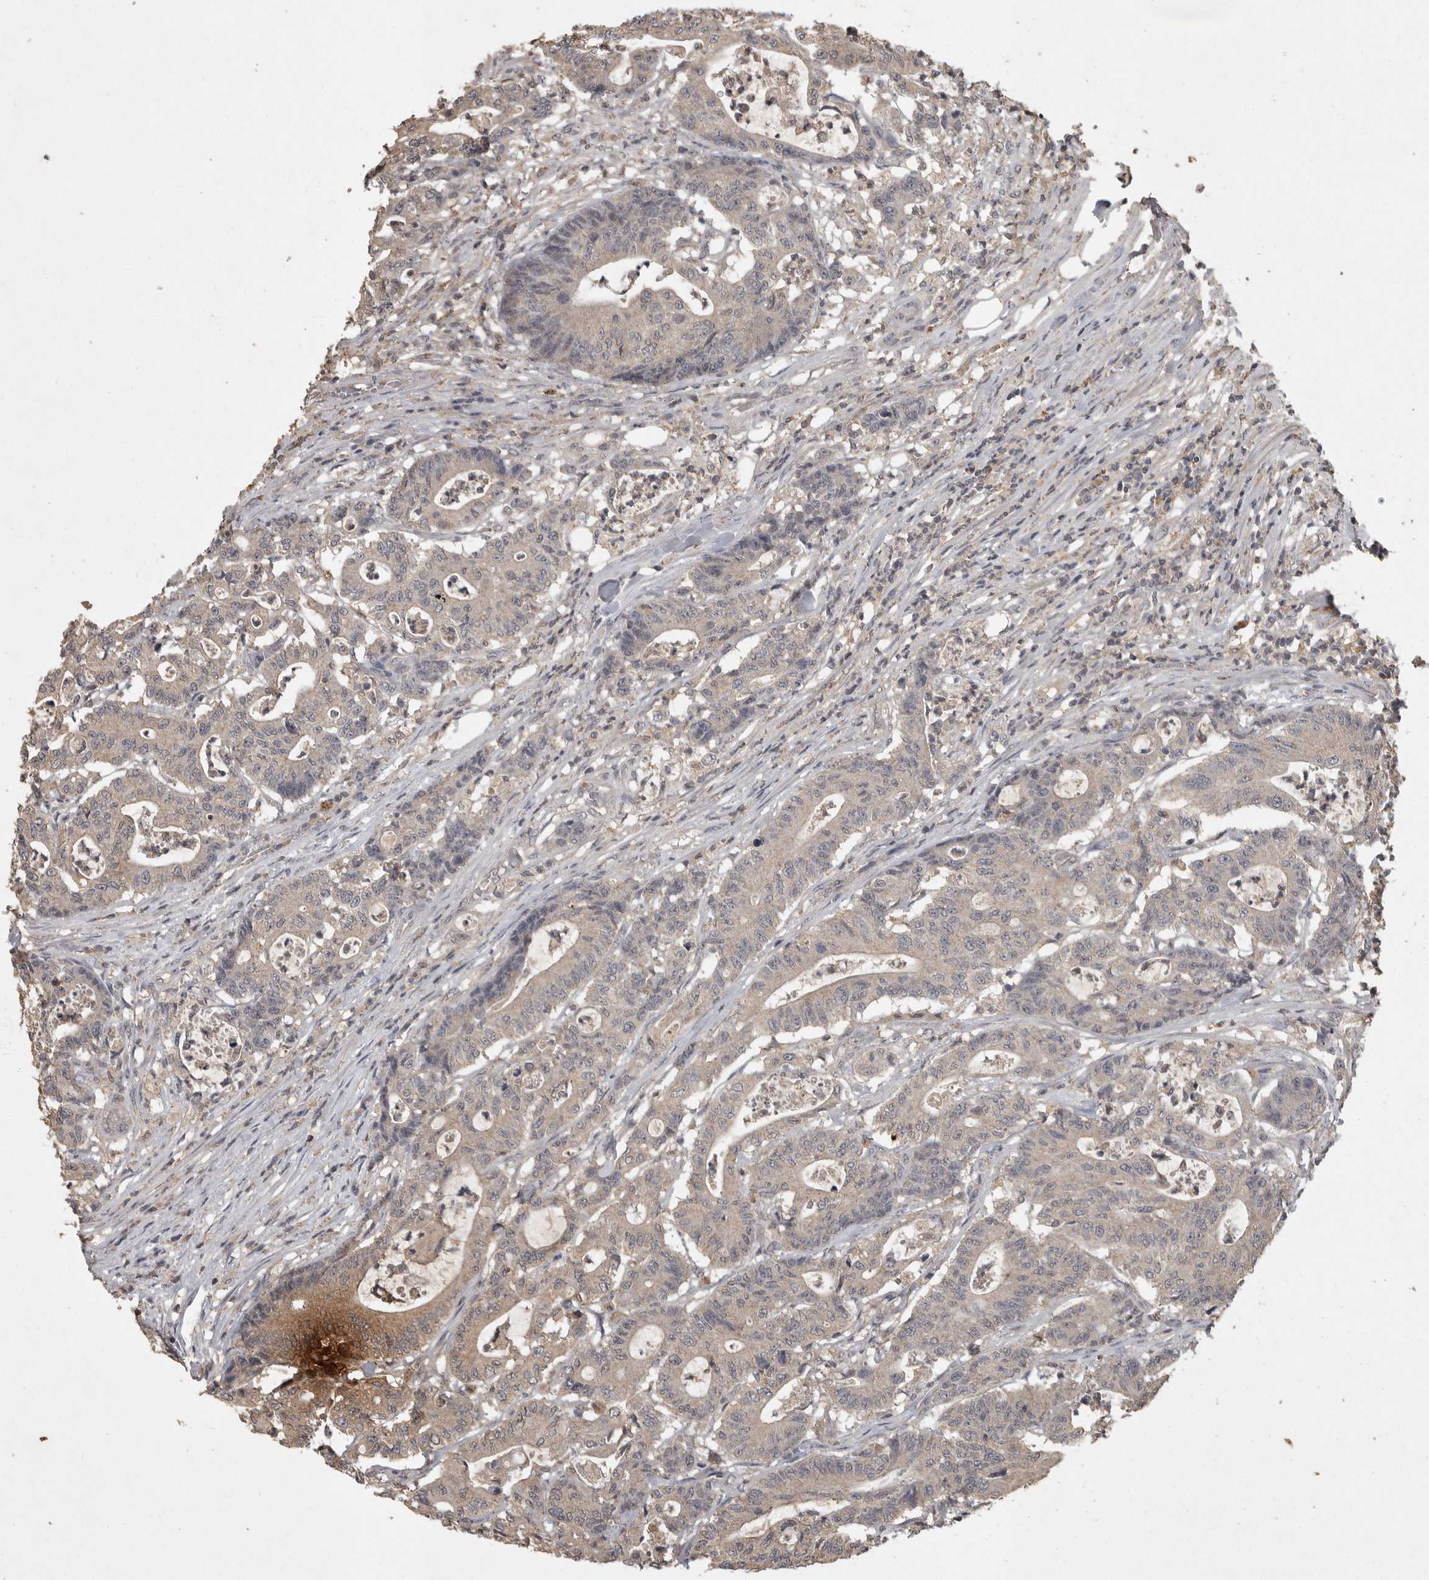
{"staining": {"intensity": "weak", "quantity": ">75%", "location": "cytoplasmic/membranous"}, "tissue": "colorectal cancer", "cell_type": "Tumor cells", "image_type": "cancer", "snomed": [{"axis": "morphology", "description": "Adenocarcinoma, NOS"}, {"axis": "topography", "description": "Colon"}], "caption": "Immunohistochemical staining of human colorectal cancer (adenocarcinoma) demonstrates low levels of weak cytoplasmic/membranous protein expression in about >75% of tumor cells.", "gene": "ADAMTS4", "patient": {"sex": "female", "age": 84}}